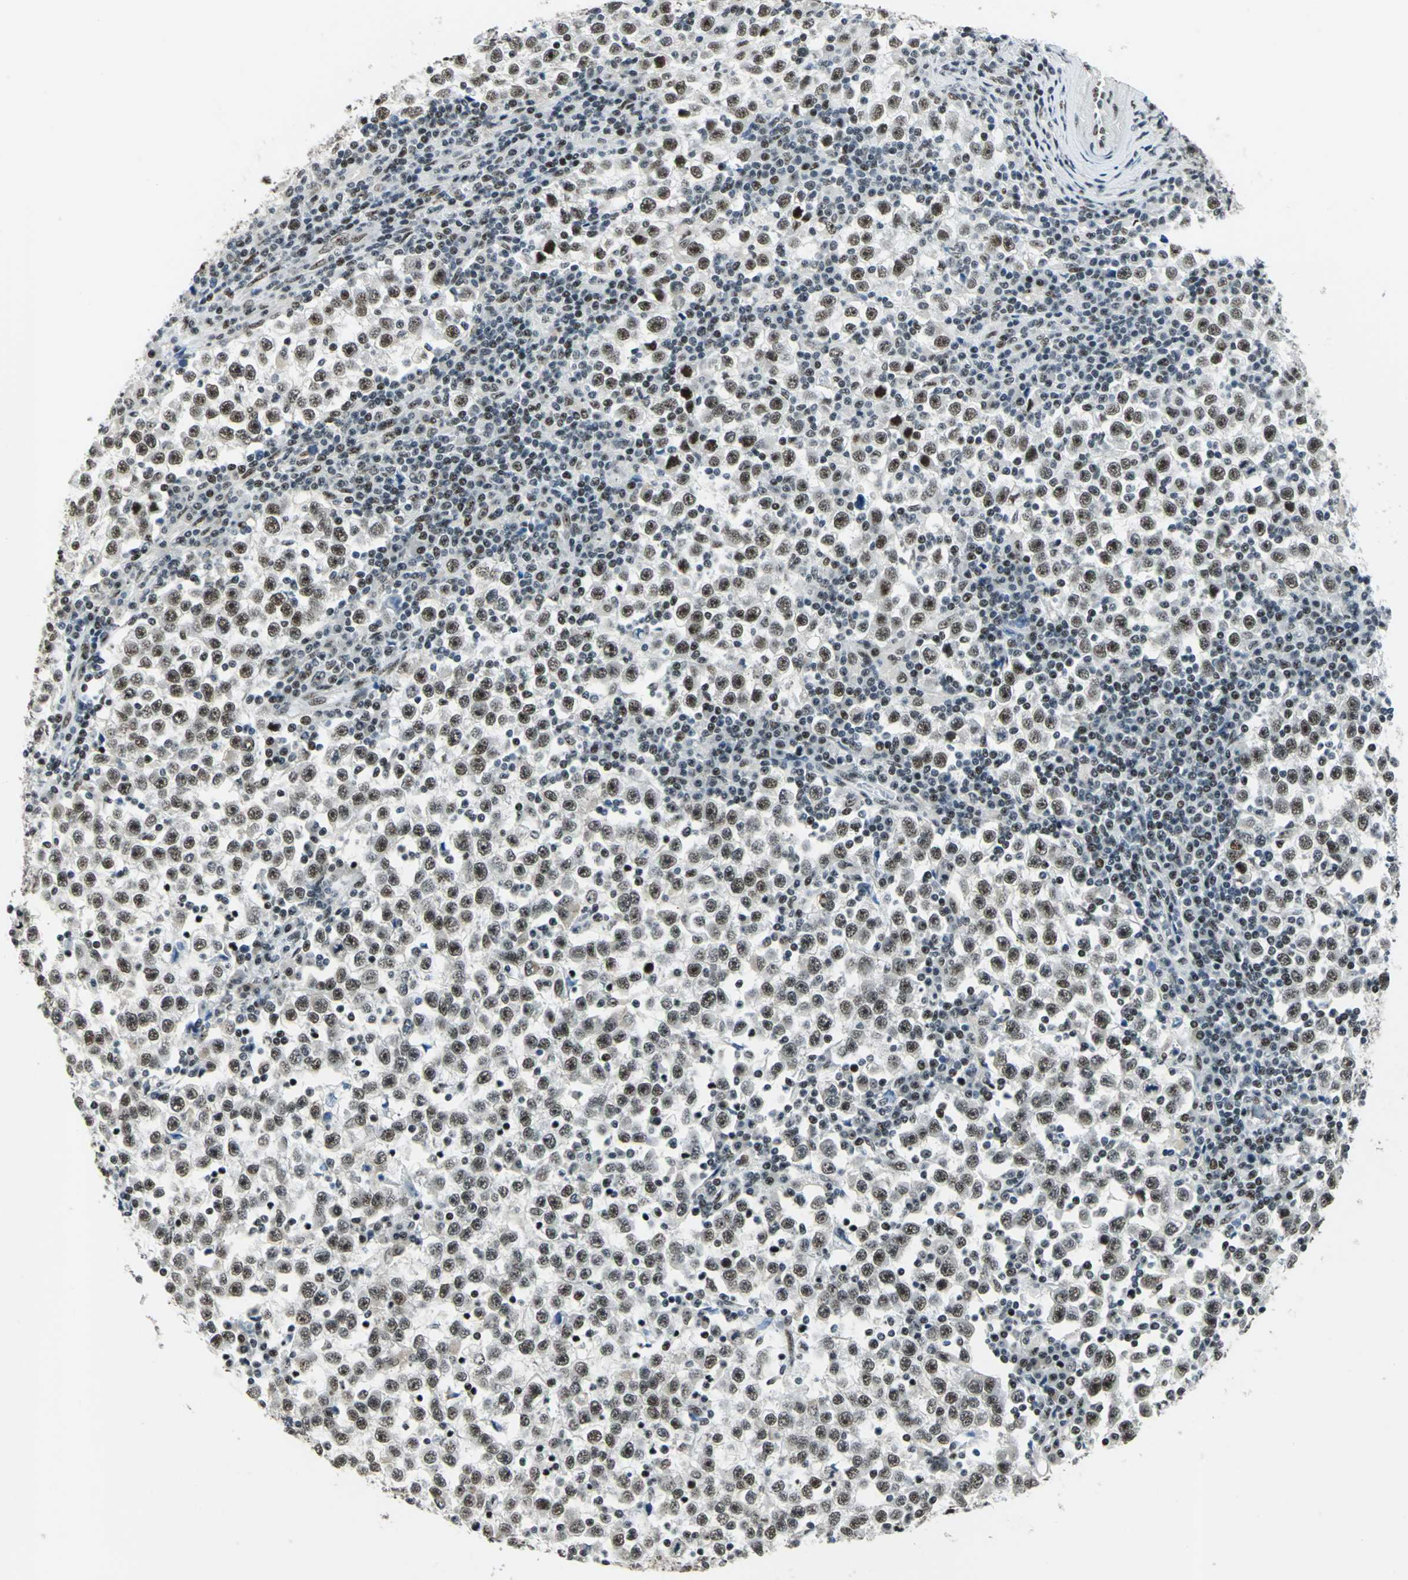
{"staining": {"intensity": "strong", "quantity": ">75%", "location": "nuclear"}, "tissue": "testis cancer", "cell_type": "Tumor cells", "image_type": "cancer", "snomed": [{"axis": "morphology", "description": "Seminoma, NOS"}, {"axis": "topography", "description": "Testis"}], "caption": "IHC histopathology image of neoplastic tissue: human testis cancer (seminoma) stained using immunohistochemistry demonstrates high levels of strong protein expression localized specifically in the nuclear of tumor cells, appearing as a nuclear brown color.", "gene": "KAT6B", "patient": {"sex": "male", "age": 65}}